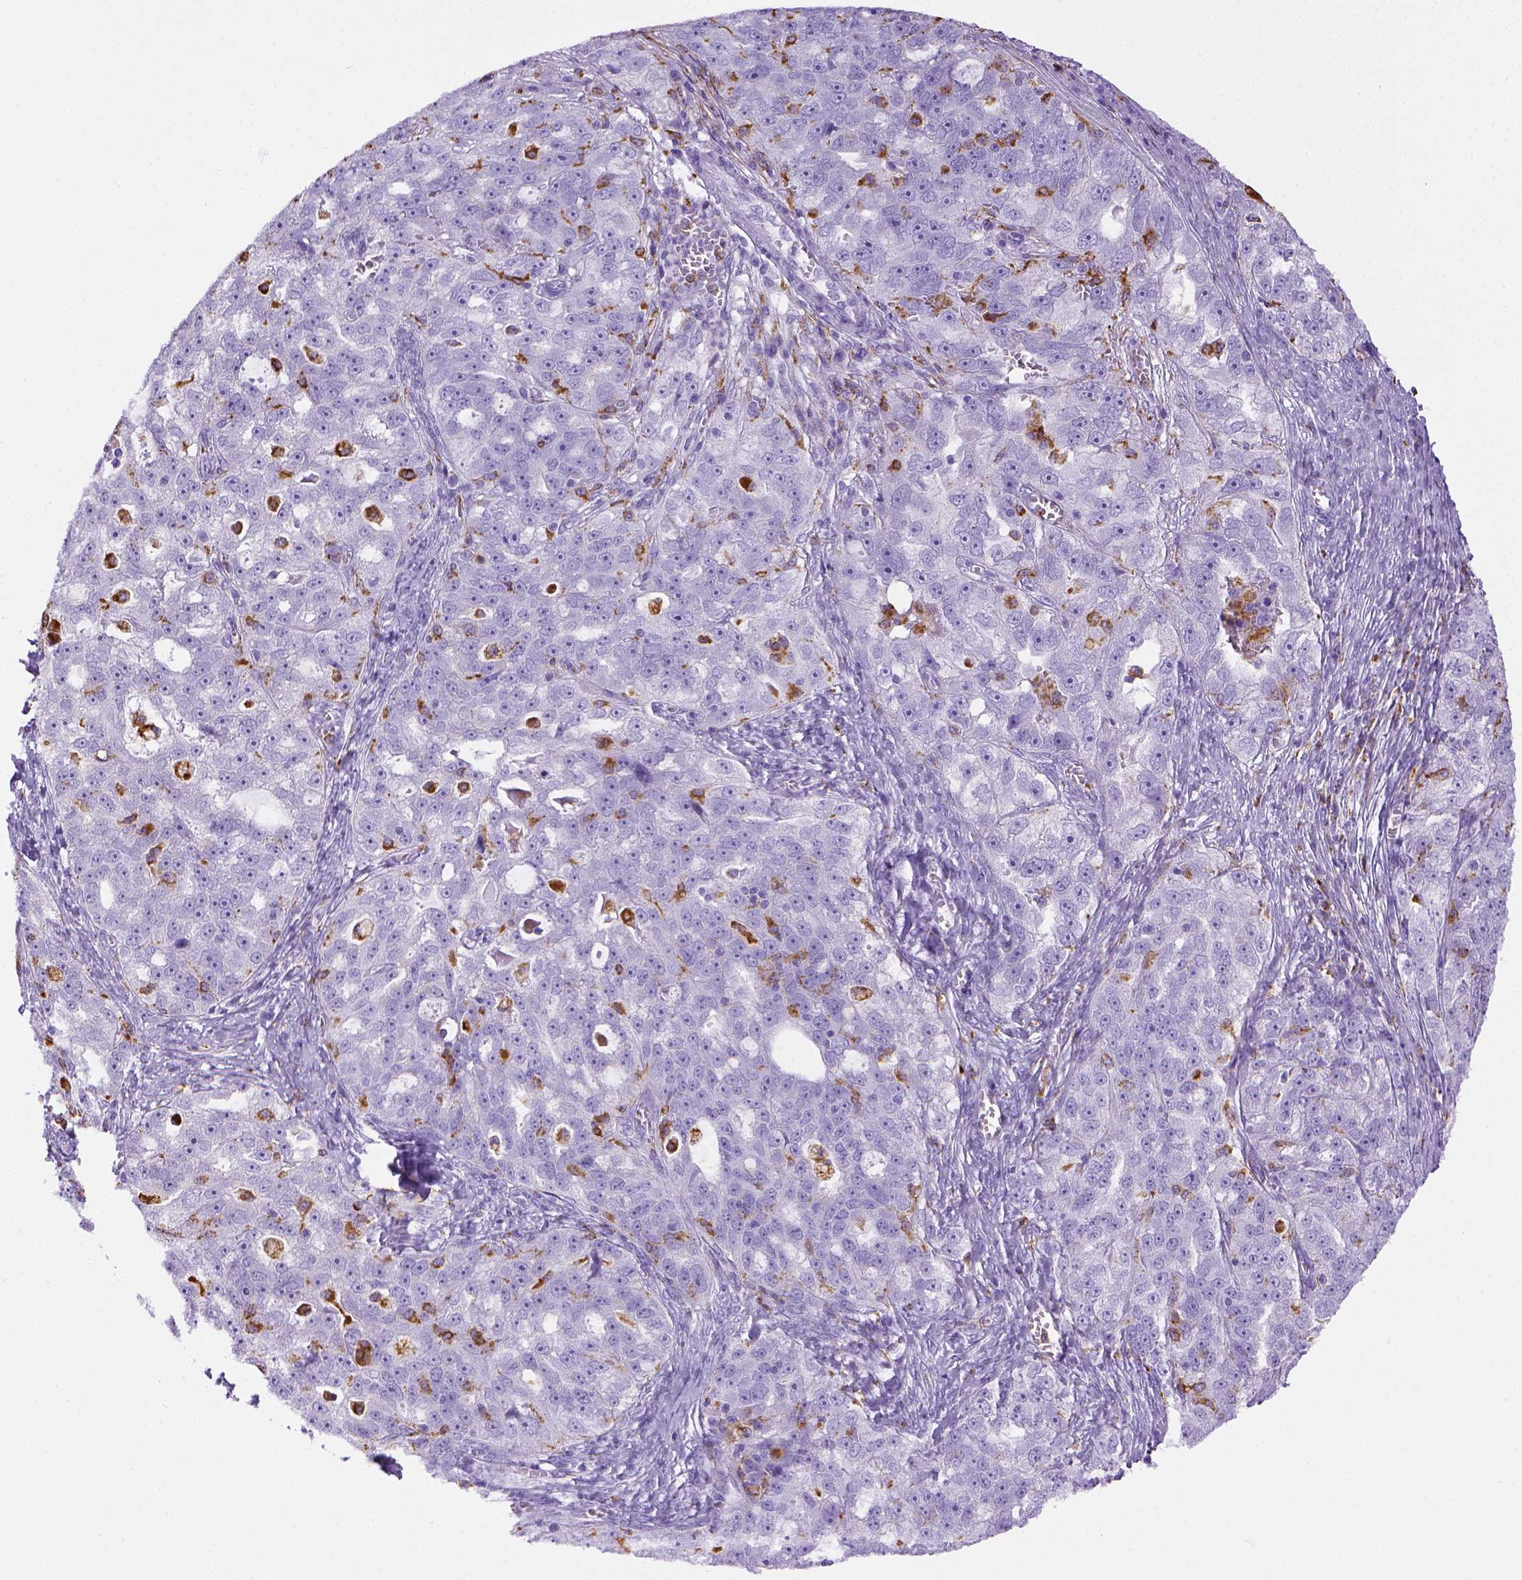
{"staining": {"intensity": "negative", "quantity": "none", "location": "none"}, "tissue": "ovarian cancer", "cell_type": "Tumor cells", "image_type": "cancer", "snomed": [{"axis": "morphology", "description": "Cystadenocarcinoma, serous, NOS"}, {"axis": "topography", "description": "Ovary"}], "caption": "Tumor cells are negative for protein expression in human serous cystadenocarcinoma (ovarian).", "gene": "CD68", "patient": {"sex": "female", "age": 51}}